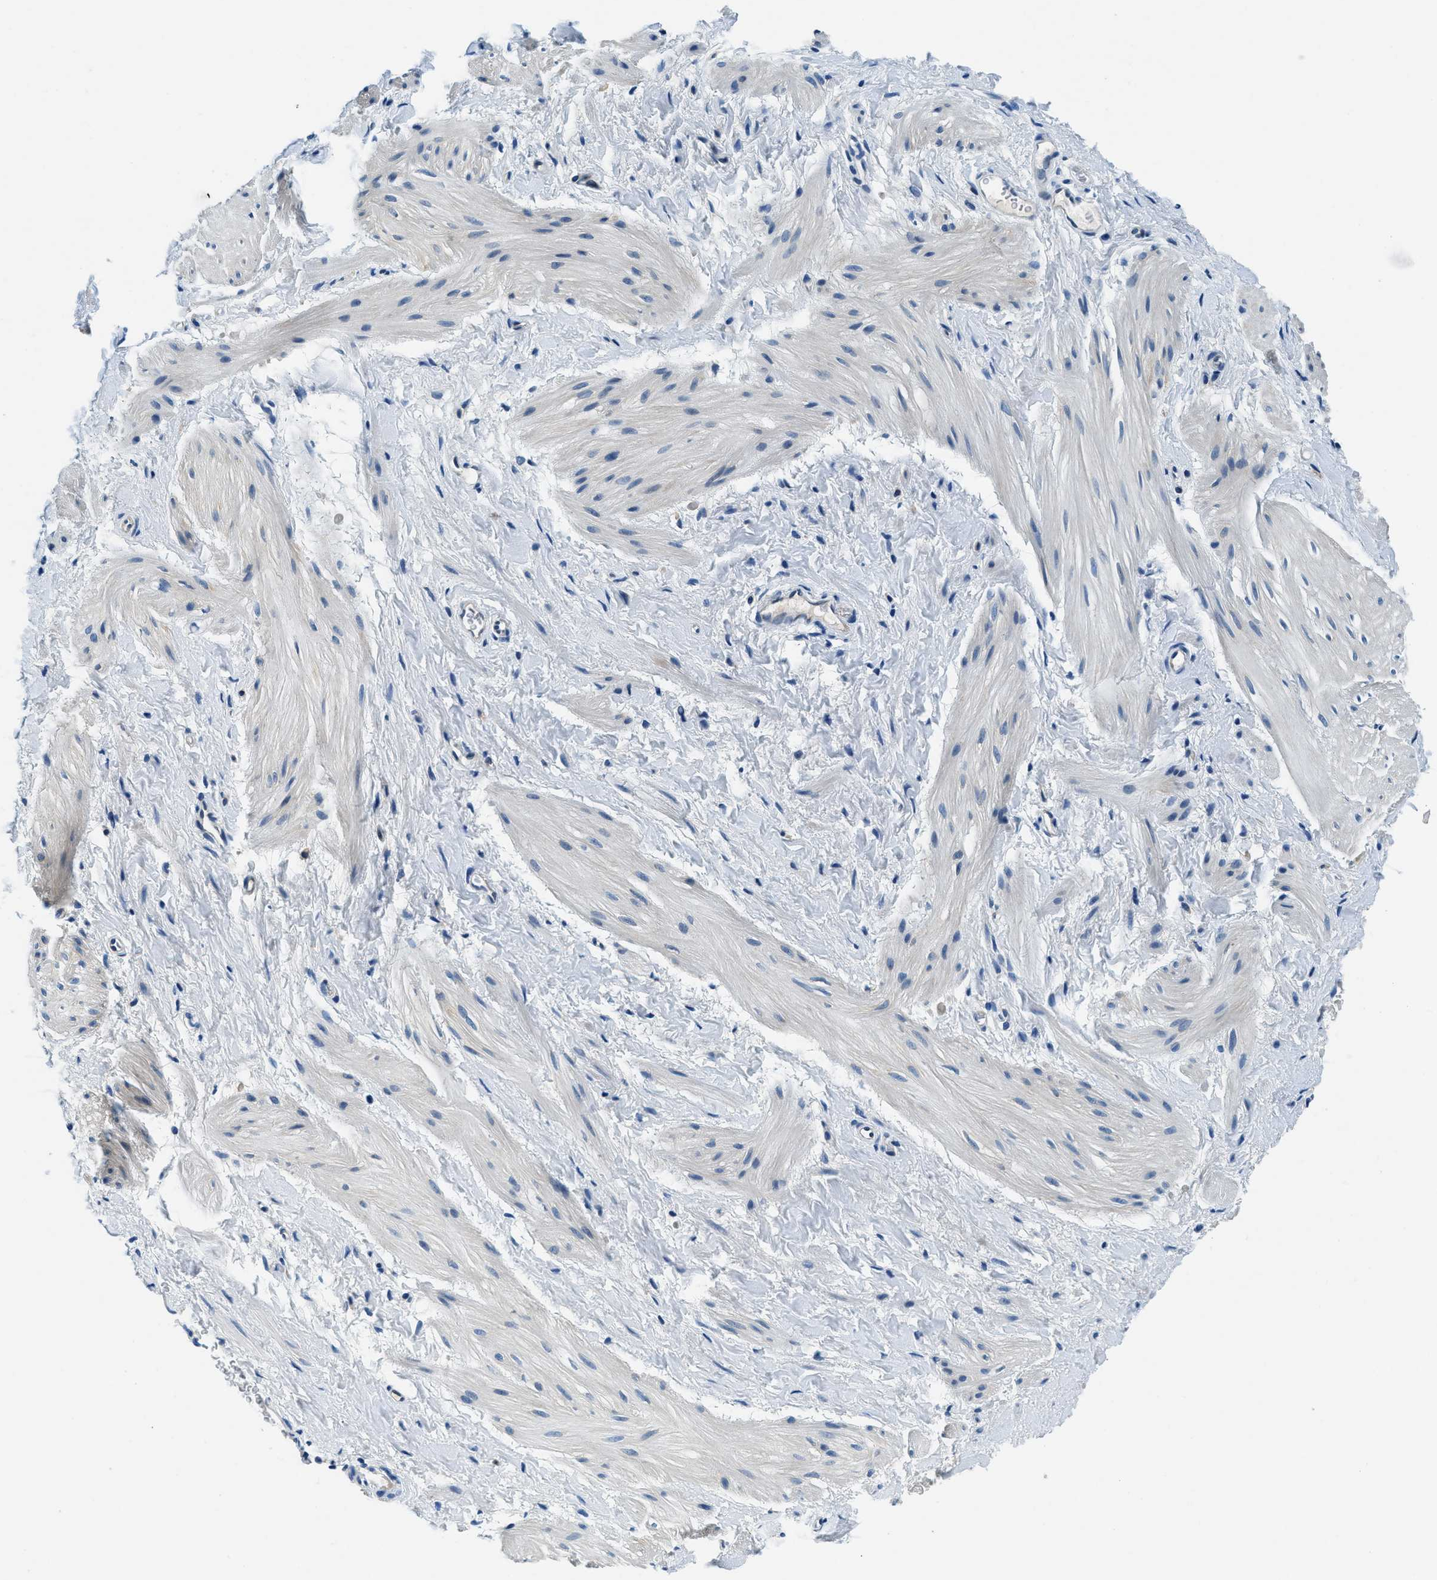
{"staining": {"intensity": "weak", "quantity": "<25%", "location": "cytoplasmic/membranous"}, "tissue": "smooth muscle", "cell_type": "Smooth muscle cells", "image_type": "normal", "snomed": [{"axis": "morphology", "description": "Normal tissue, NOS"}, {"axis": "topography", "description": "Smooth muscle"}], "caption": "This is an immunohistochemistry (IHC) micrograph of benign human smooth muscle. There is no expression in smooth muscle cells.", "gene": "UBAC2", "patient": {"sex": "male", "age": 16}}